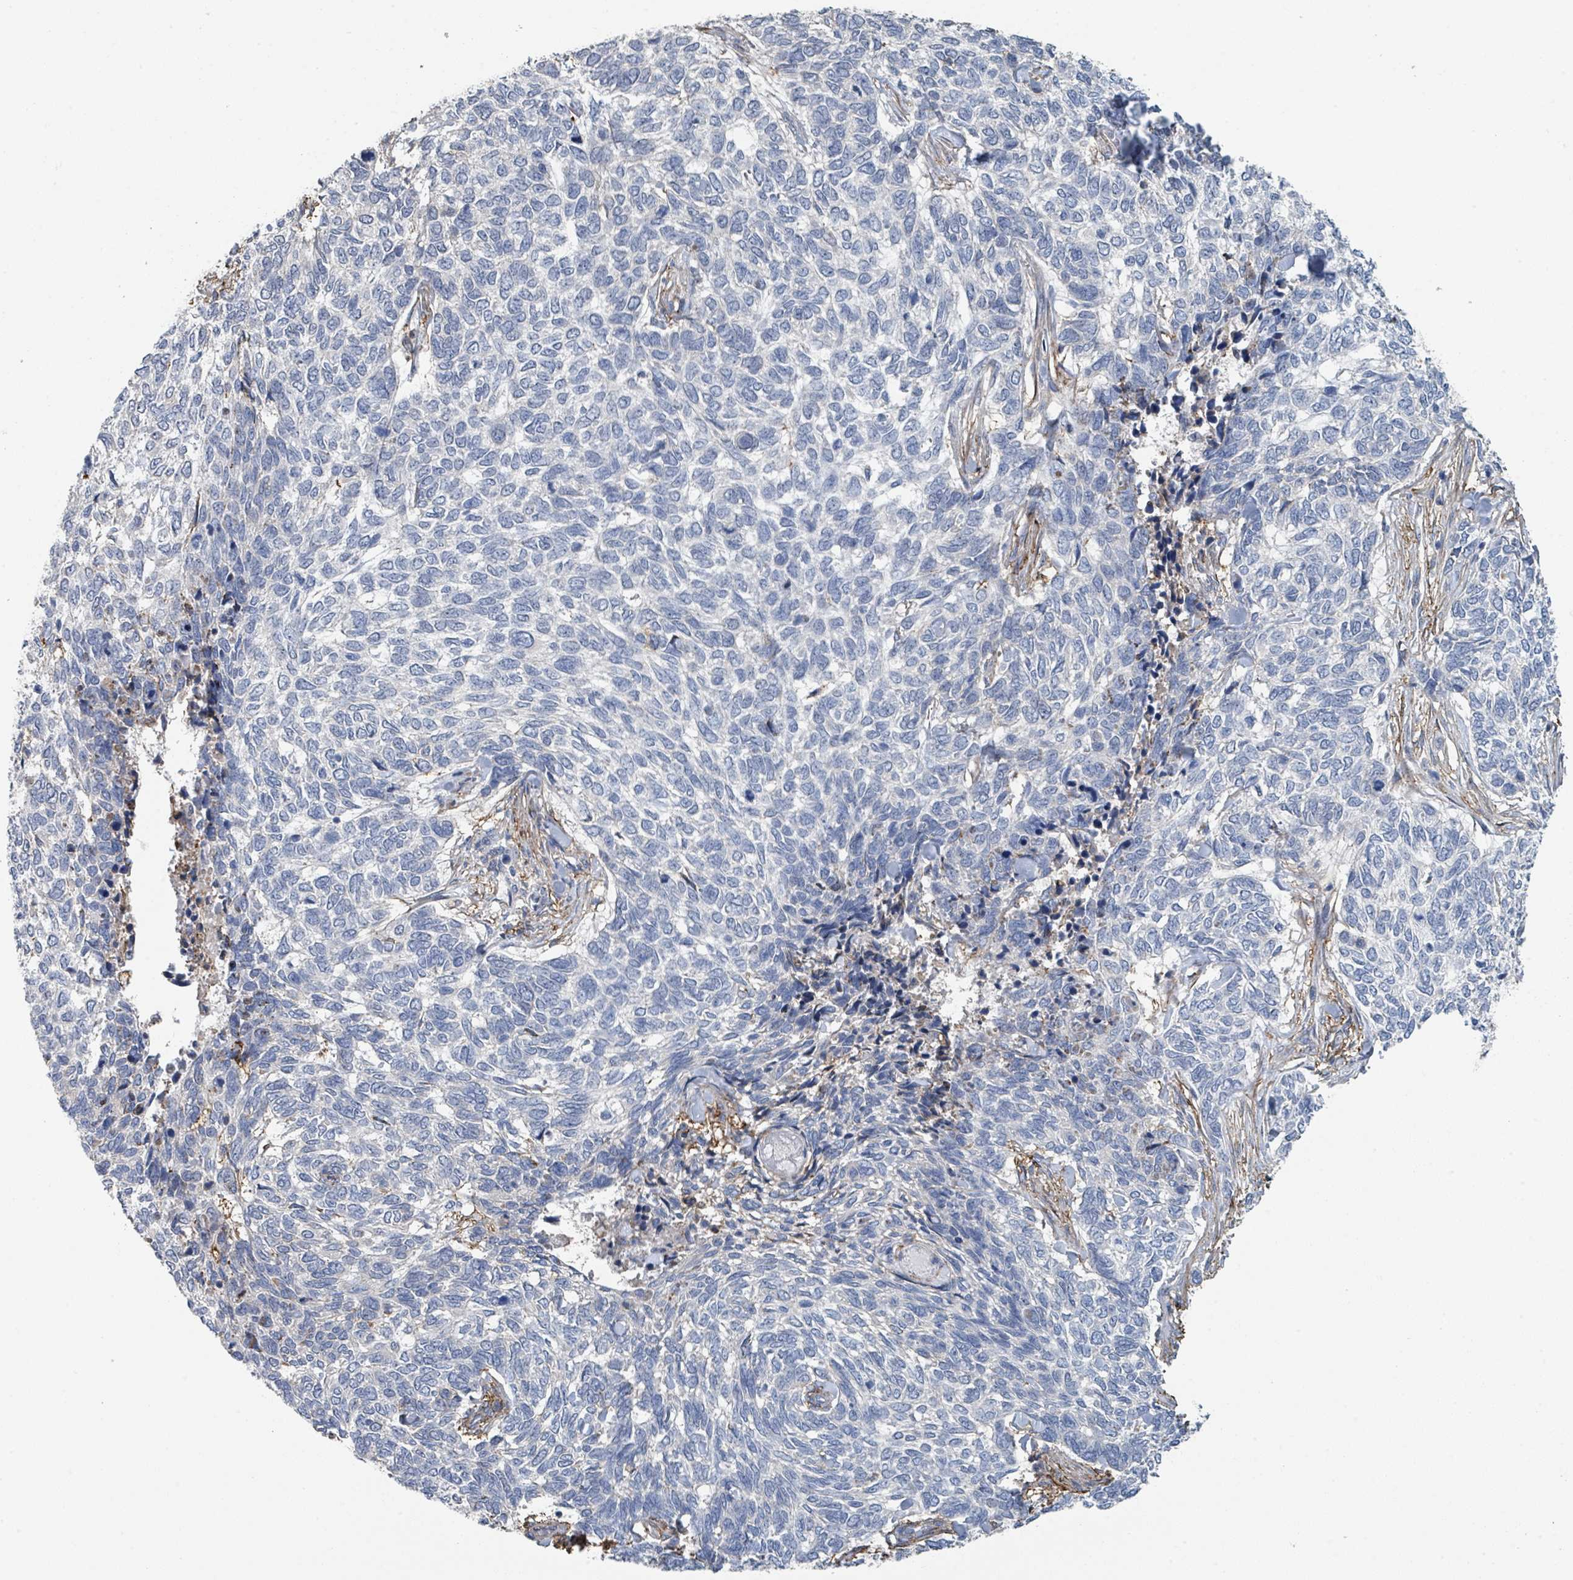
{"staining": {"intensity": "negative", "quantity": "none", "location": "none"}, "tissue": "skin cancer", "cell_type": "Tumor cells", "image_type": "cancer", "snomed": [{"axis": "morphology", "description": "Basal cell carcinoma"}, {"axis": "topography", "description": "Skin"}], "caption": "Tumor cells show no significant protein staining in skin basal cell carcinoma.", "gene": "LRRC42", "patient": {"sex": "female", "age": 65}}